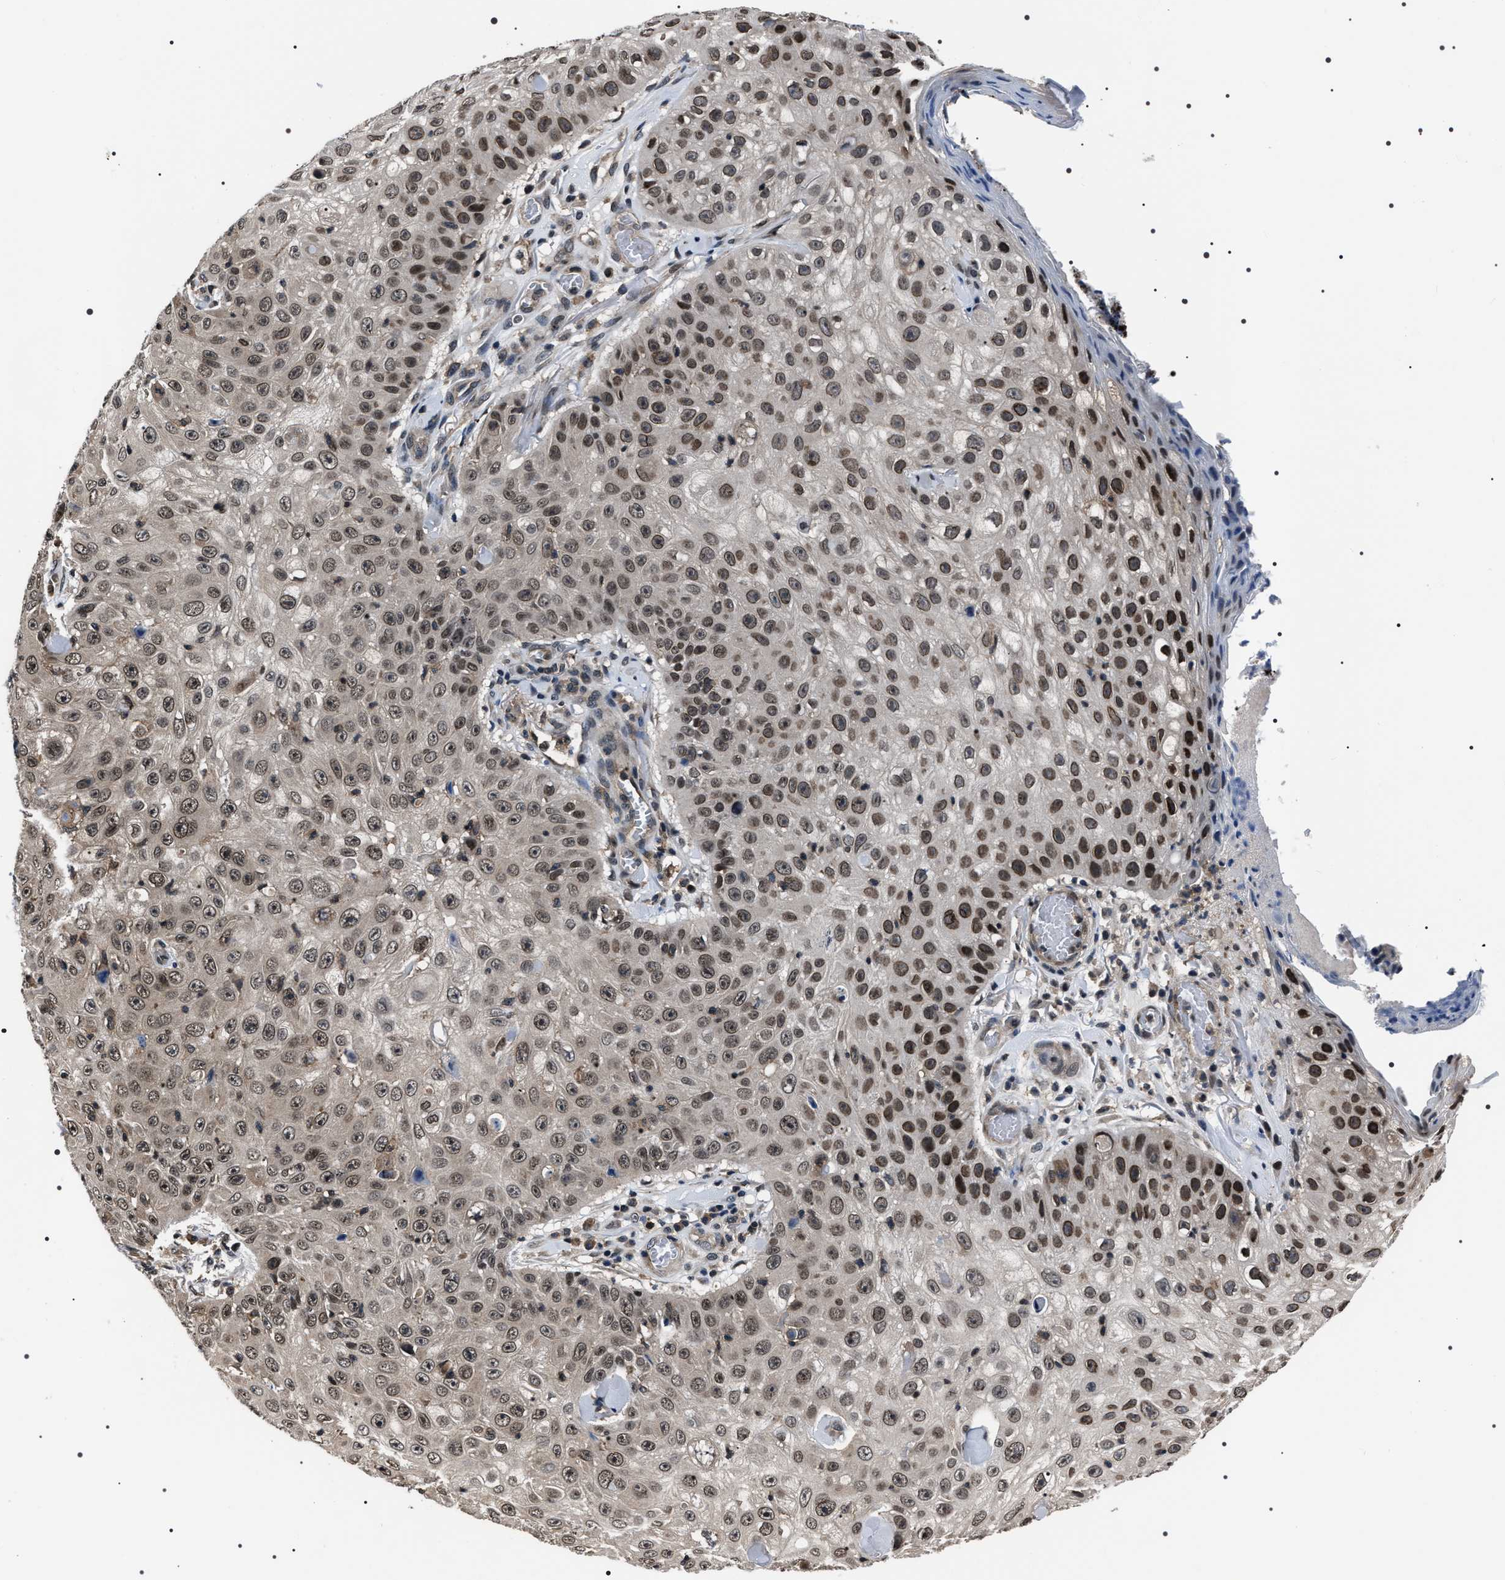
{"staining": {"intensity": "moderate", "quantity": ">75%", "location": "nuclear"}, "tissue": "skin cancer", "cell_type": "Tumor cells", "image_type": "cancer", "snomed": [{"axis": "morphology", "description": "Squamous cell carcinoma, NOS"}, {"axis": "topography", "description": "Skin"}], "caption": "Skin squamous cell carcinoma stained with immunohistochemistry (IHC) reveals moderate nuclear expression in approximately >75% of tumor cells.", "gene": "SIPA1", "patient": {"sex": "male", "age": 86}}